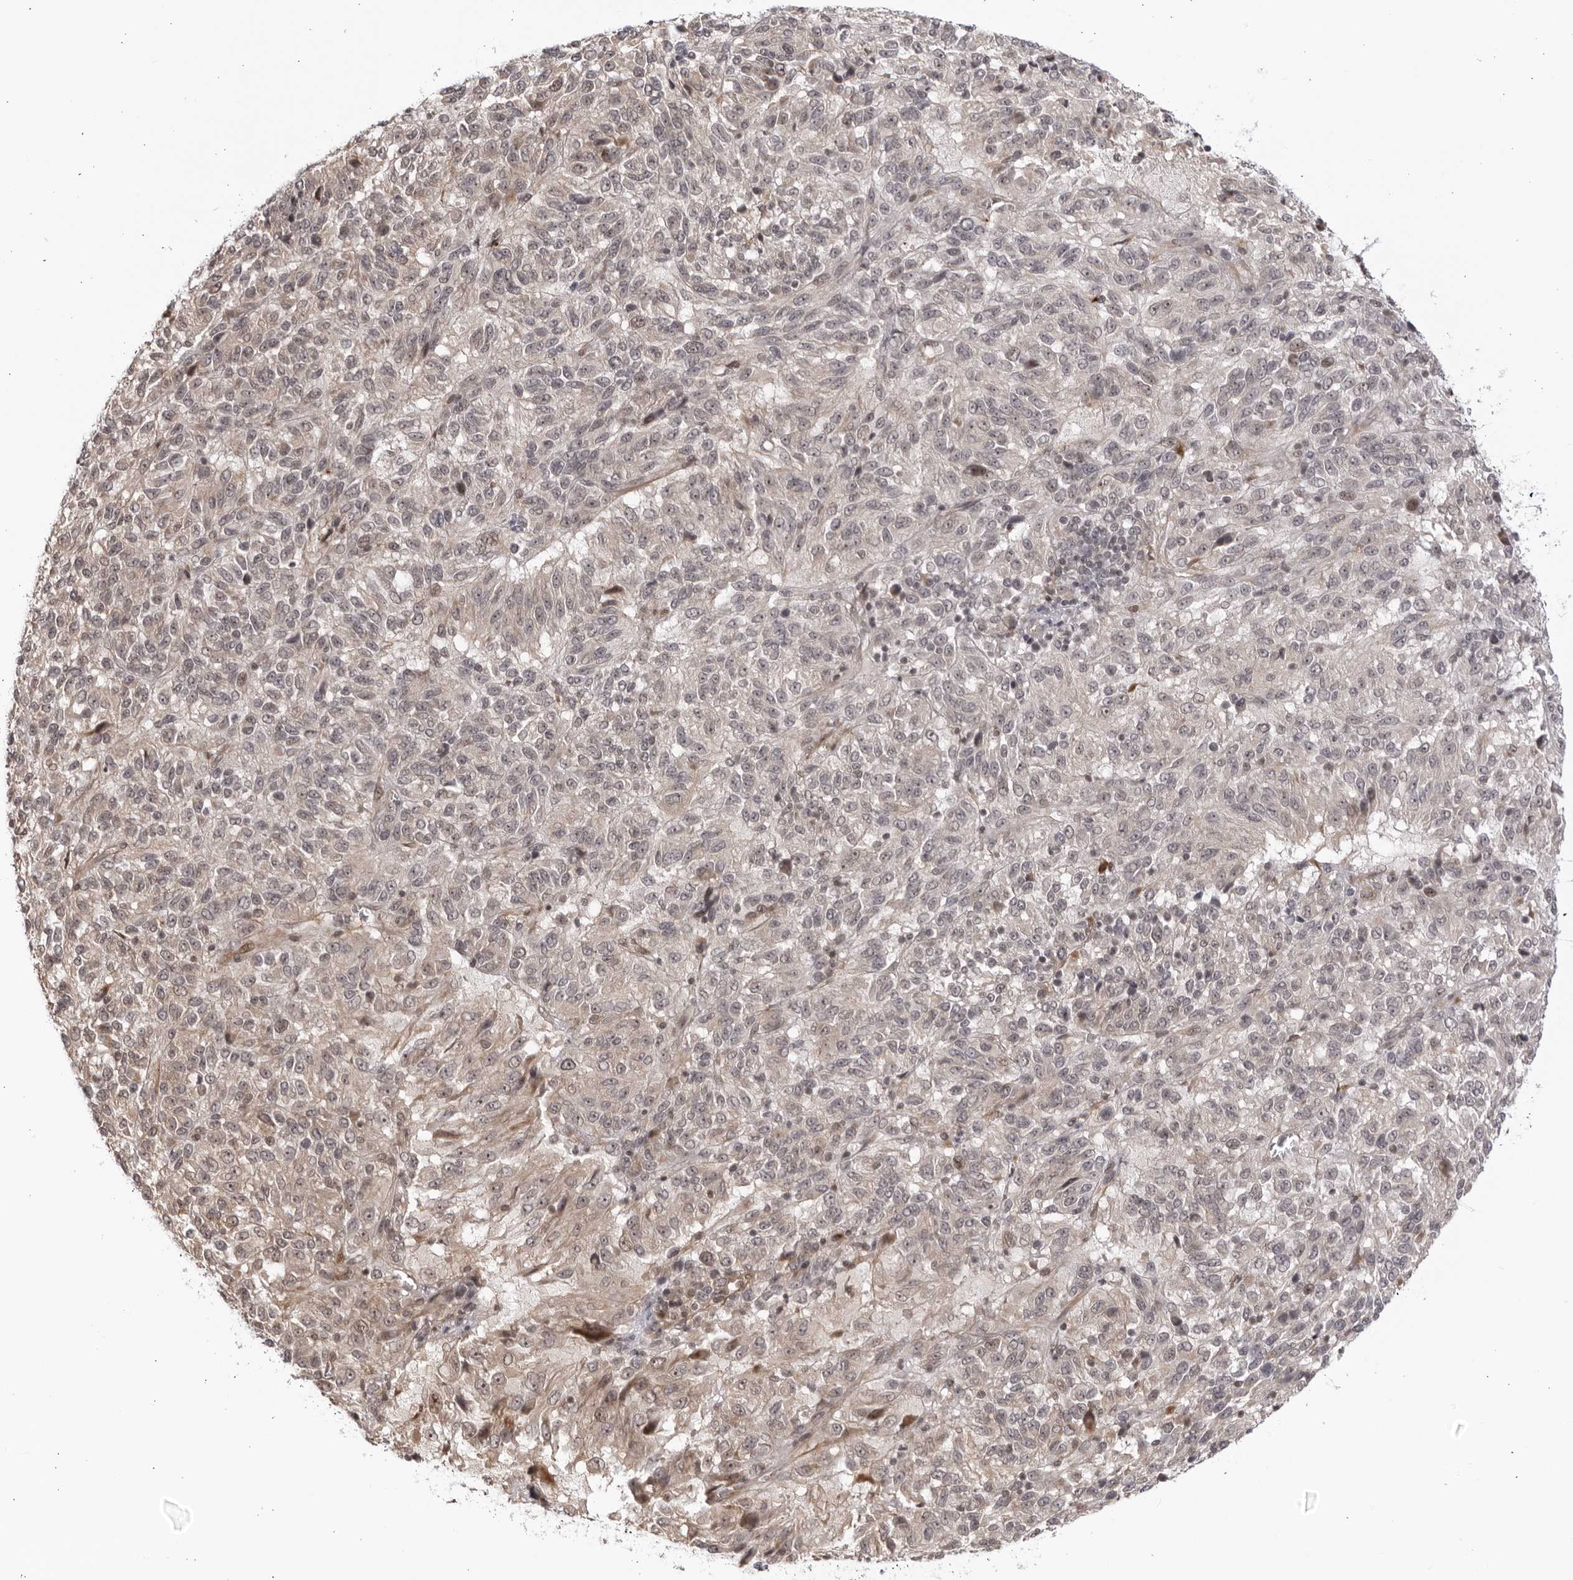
{"staining": {"intensity": "moderate", "quantity": "<25%", "location": "nuclear"}, "tissue": "melanoma", "cell_type": "Tumor cells", "image_type": "cancer", "snomed": [{"axis": "morphology", "description": "Malignant melanoma, Metastatic site"}, {"axis": "topography", "description": "Lung"}], "caption": "Protein analysis of melanoma tissue demonstrates moderate nuclear positivity in about <25% of tumor cells.", "gene": "CNBD1", "patient": {"sex": "male", "age": 64}}